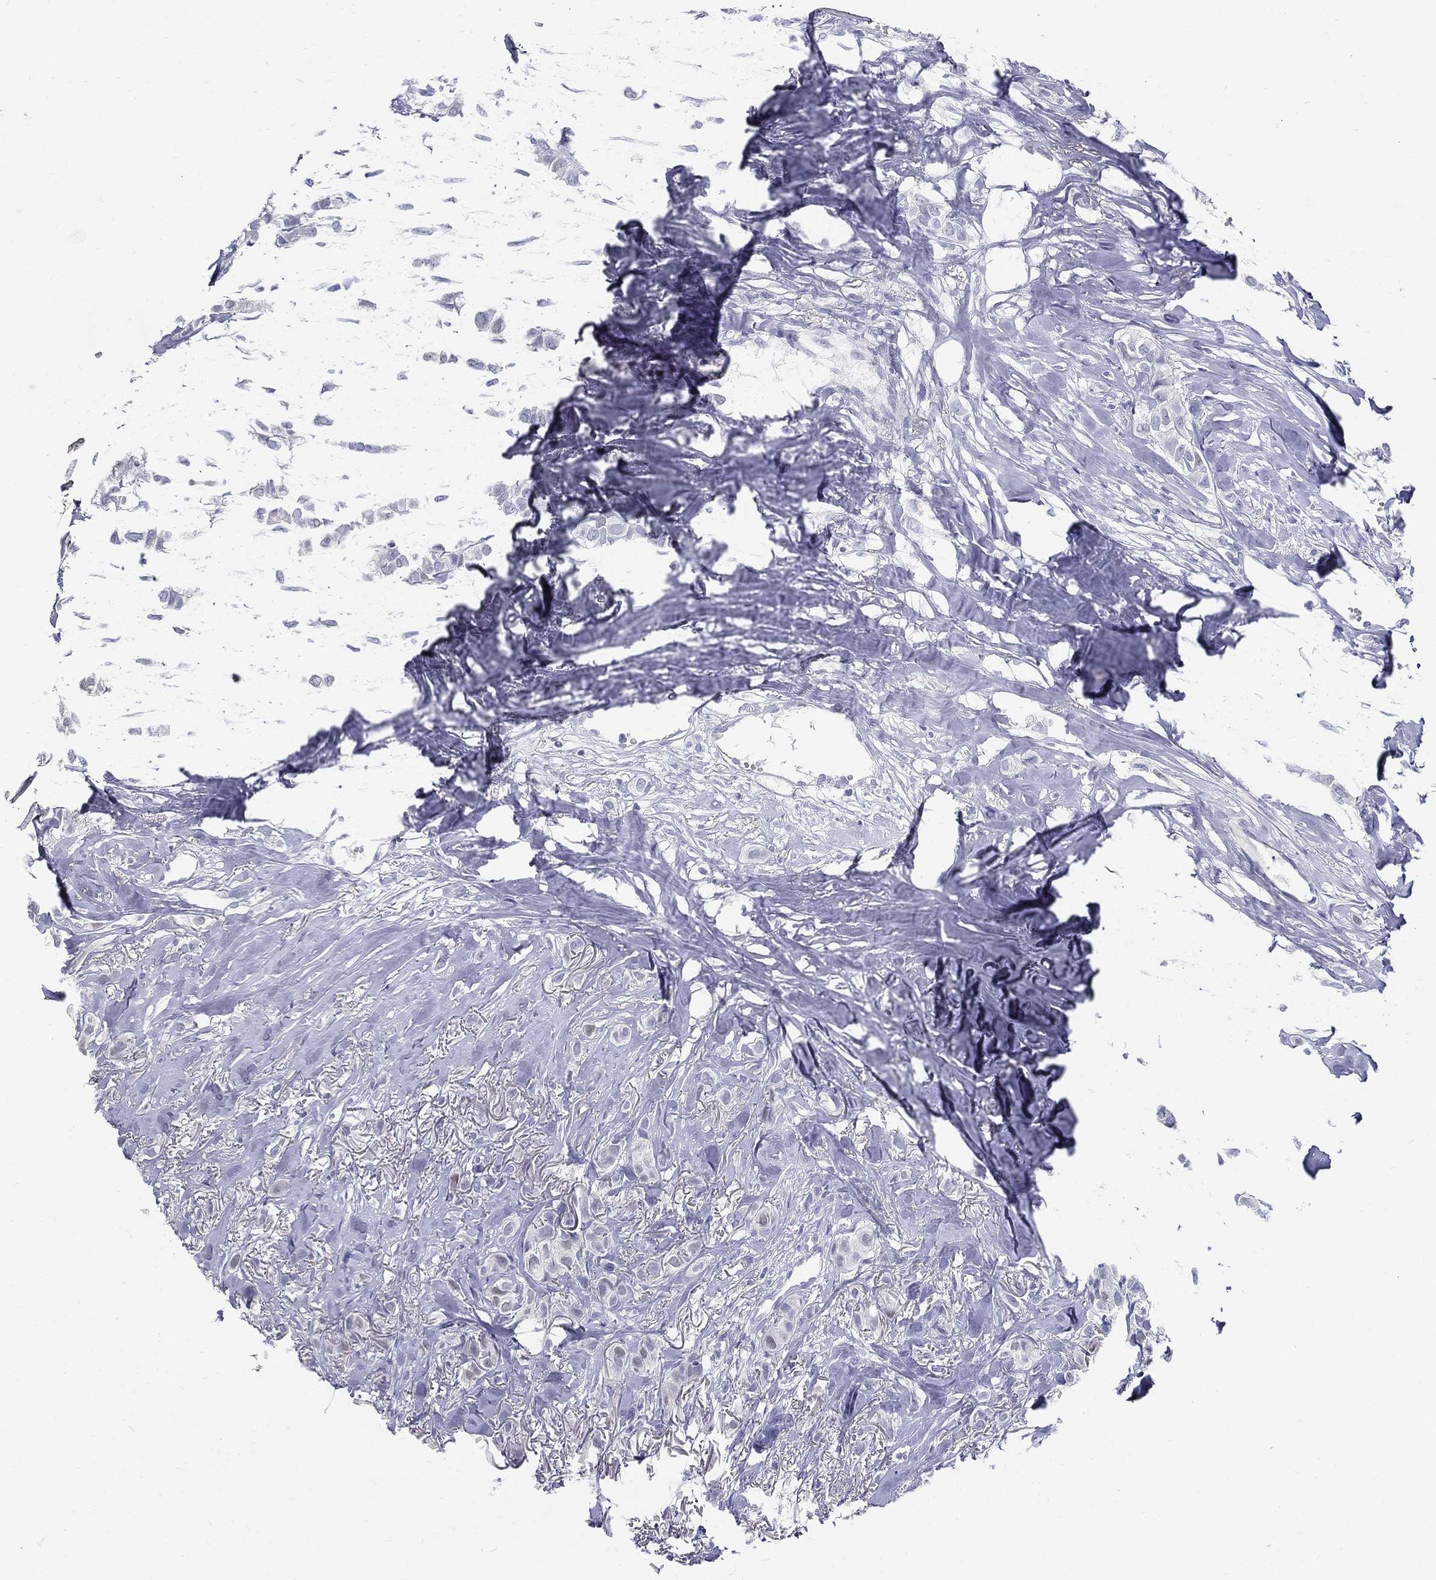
{"staining": {"intensity": "negative", "quantity": "none", "location": "none"}, "tissue": "breast cancer", "cell_type": "Tumor cells", "image_type": "cancer", "snomed": [{"axis": "morphology", "description": "Duct carcinoma"}, {"axis": "topography", "description": "Breast"}], "caption": "This histopathology image is of breast cancer (infiltrating ductal carcinoma) stained with immunohistochemistry to label a protein in brown with the nuclei are counter-stained blue. There is no expression in tumor cells. (Immunohistochemistry (ihc), brightfield microscopy, high magnification).", "gene": "ETNPPL", "patient": {"sex": "female", "age": 85}}